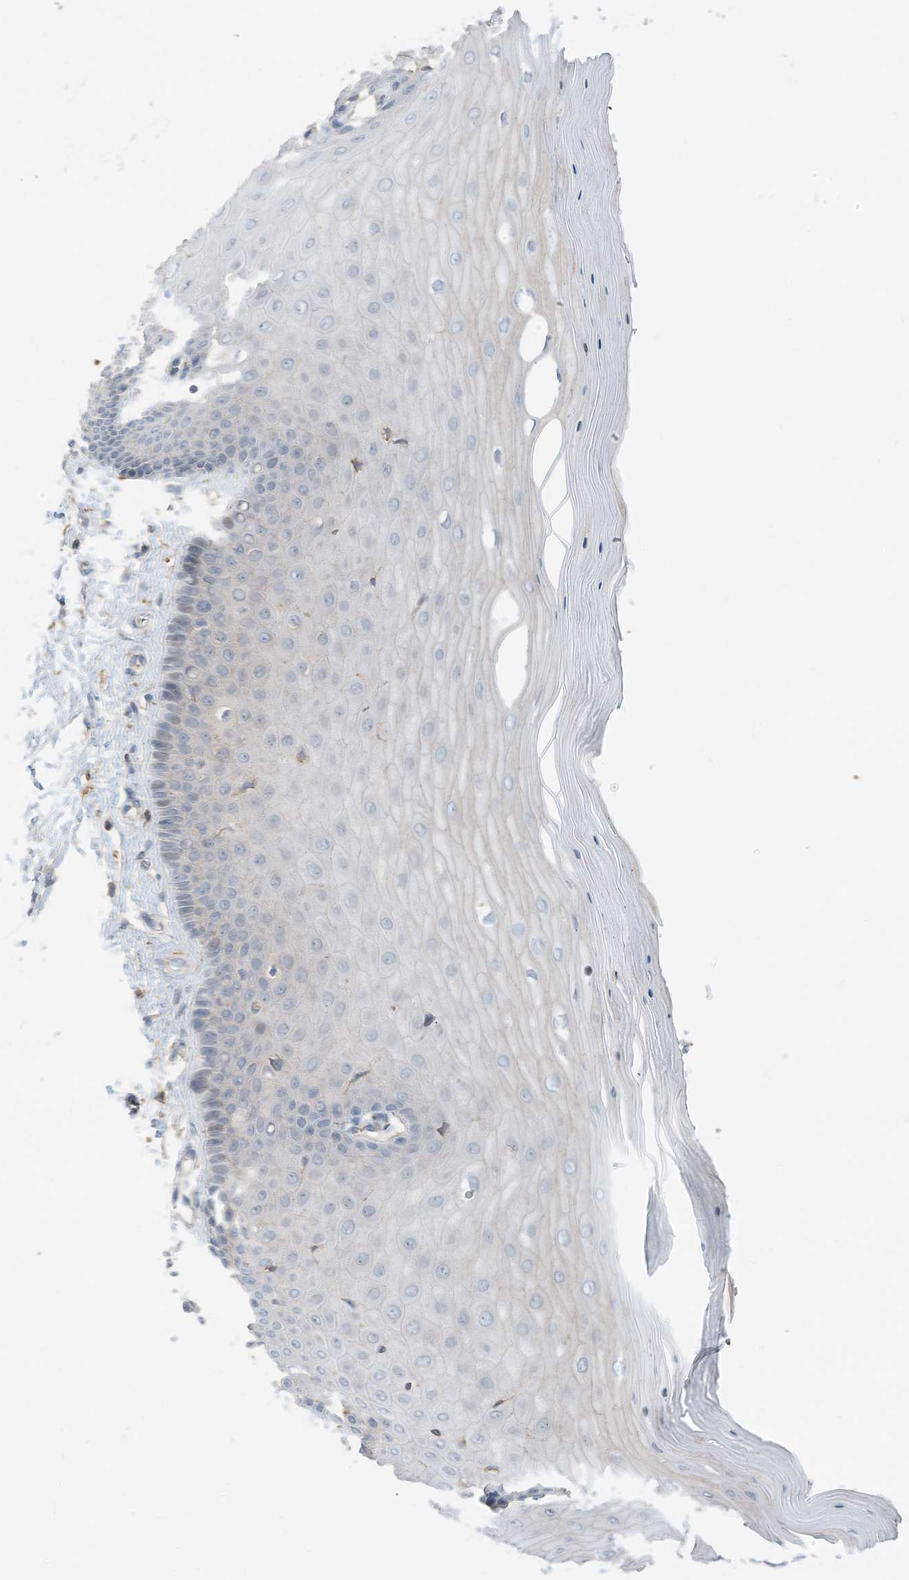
{"staining": {"intensity": "negative", "quantity": "none", "location": "none"}, "tissue": "cervix", "cell_type": "Glandular cells", "image_type": "normal", "snomed": [{"axis": "morphology", "description": "Normal tissue, NOS"}, {"axis": "topography", "description": "Cervix"}], "caption": "This photomicrograph is of unremarkable cervix stained with immunohistochemistry (IHC) to label a protein in brown with the nuclei are counter-stained blue. There is no expression in glandular cells. (Immunohistochemistry (ihc), brightfield microscopy, high magnification).", "gene": "SLFN14", "patient": {"sex": "female", "age": 55}}